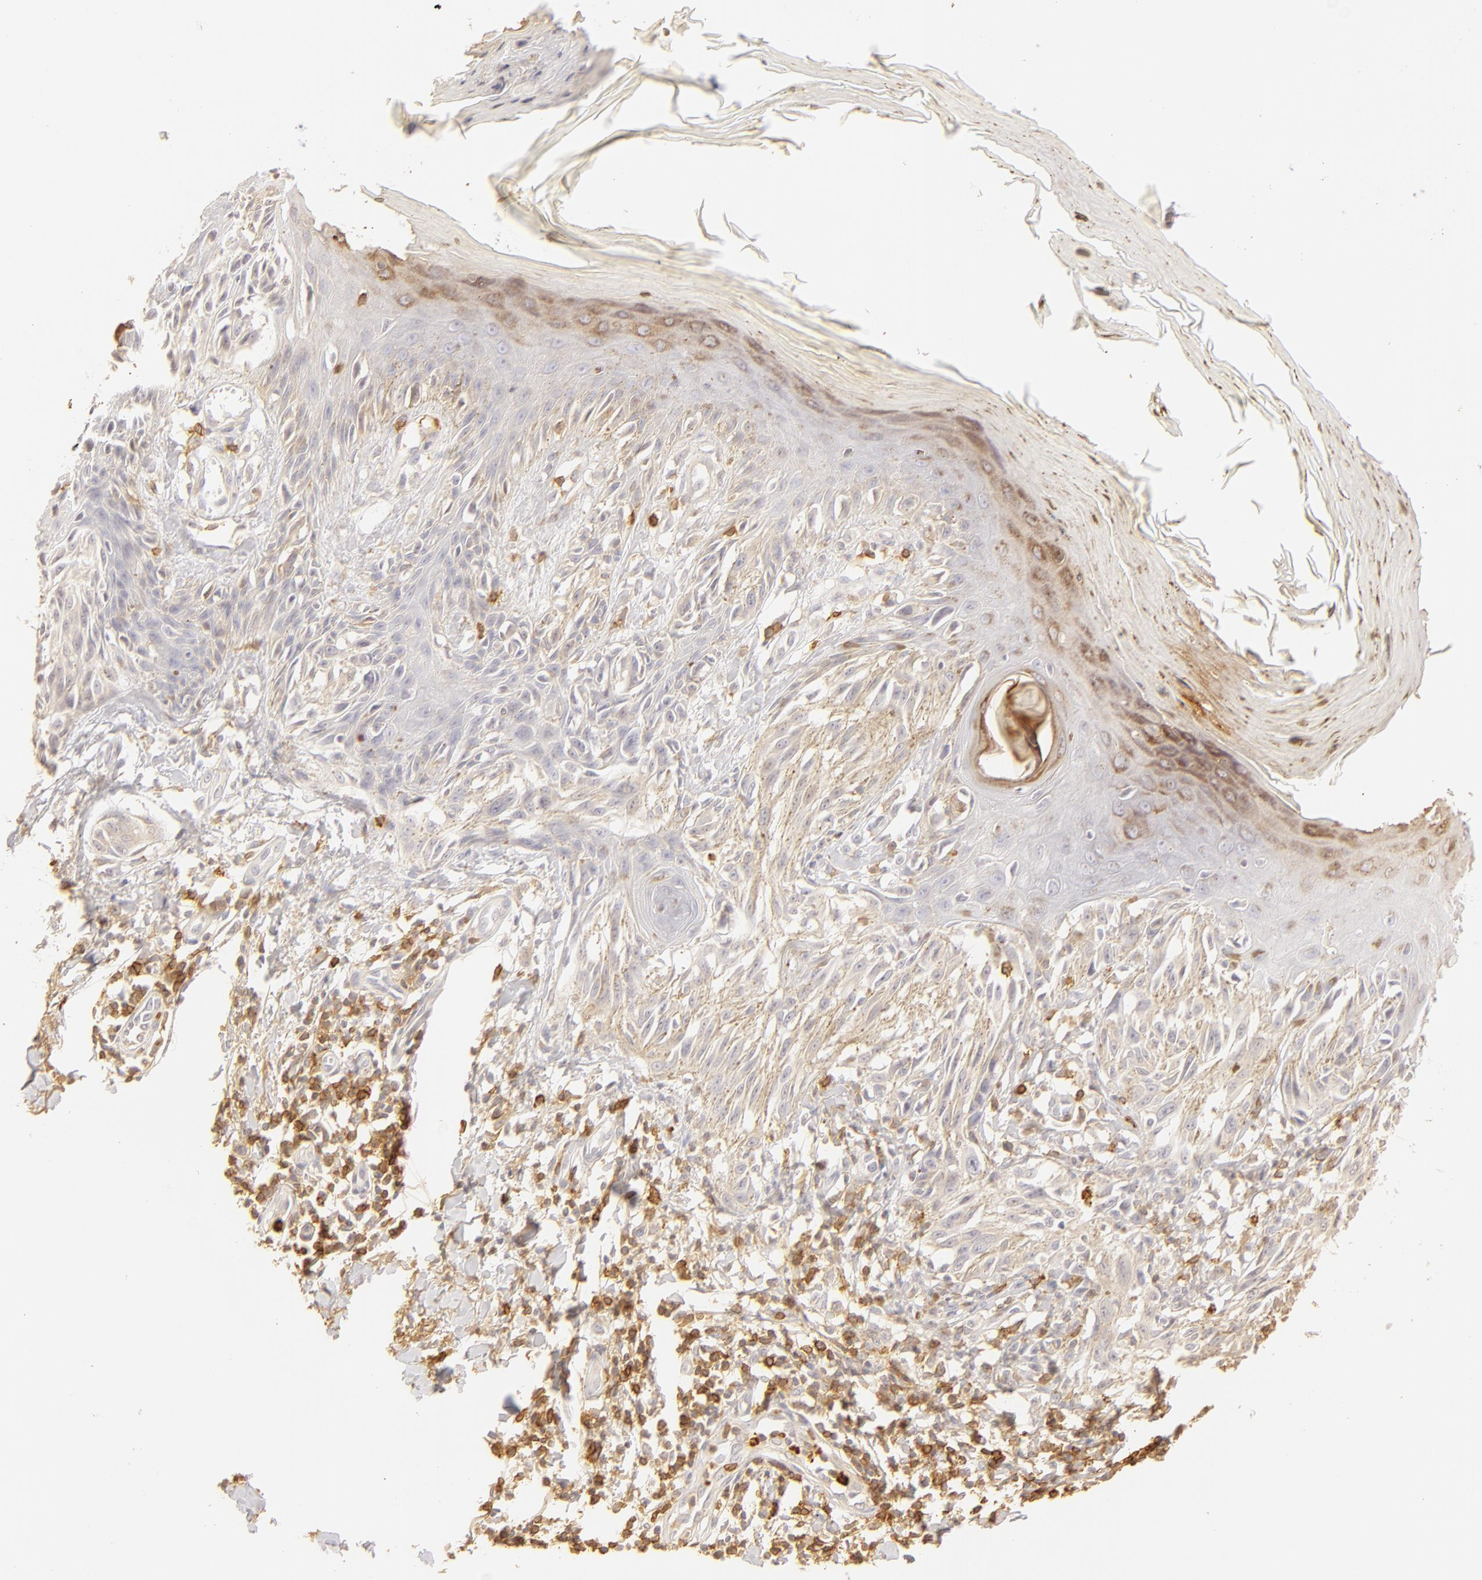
{"staining": {"intensity": "negative", "quantity": "none", "location": "none"}, "tissue": "melanoma", "cell_type": "Tumor cells", "image_type": "cancer", "snomed": [{"axis": "morphology", "description": "Malignant melanoma, NOS"}, {"axis": "topography", "description": "Skin"}], "caption": "DAB (3,3'-diaminobenzidine) immunohistochemical staining of malignant melanoma reveals no significant positivity in tumor cells.", "gene": "C1R", "patient": {"sex": "female", "age": 77}}